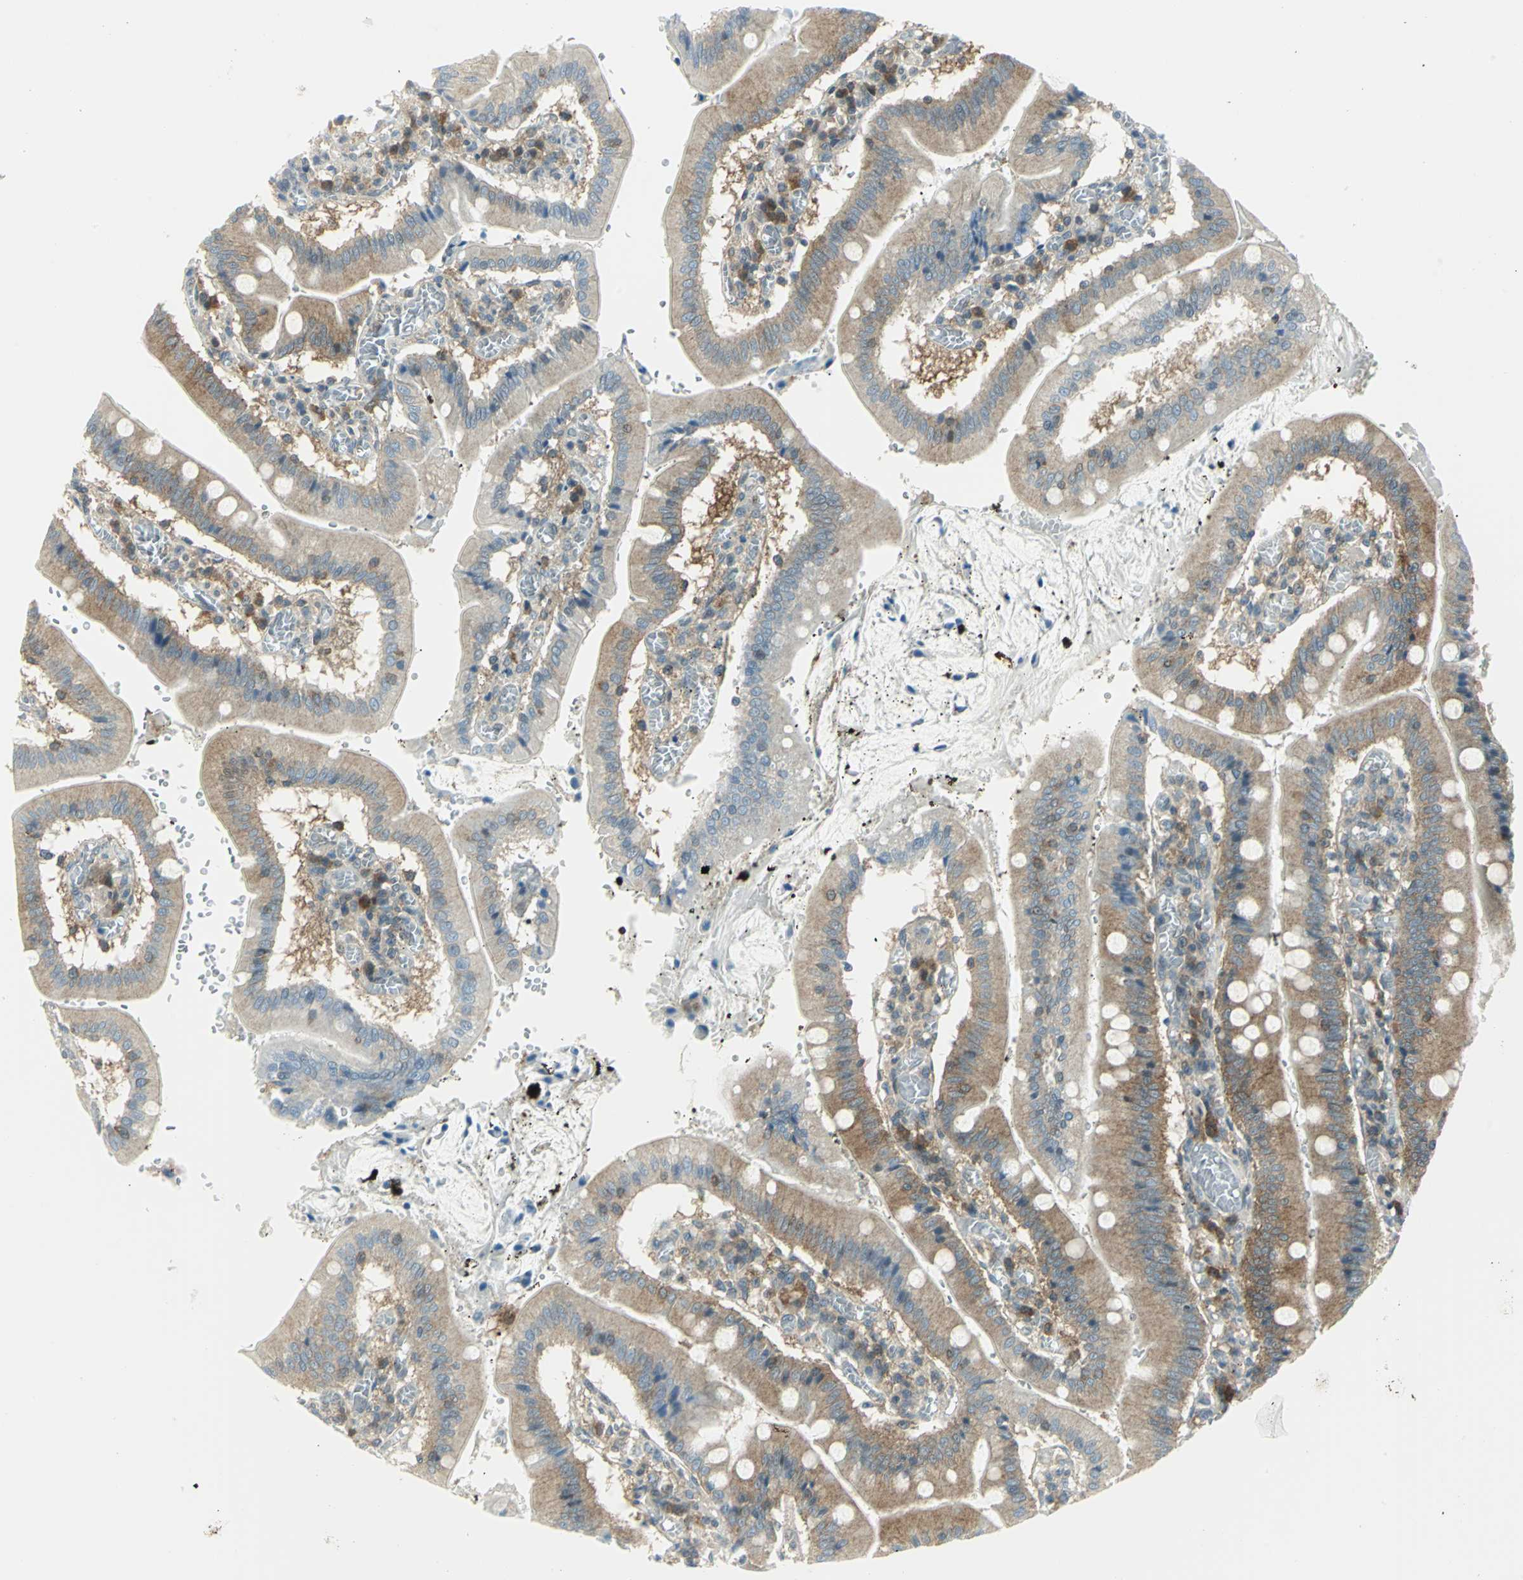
{"staining": {"intensity": "moderate", "quantity": "25%-75%", "location": "cytoplasmic/membranous"}, "tissue": "small intestine", "cell_type": "Glandular cells", "image_type": "normal", "snomed": [{"axis": "morphology", "description": "Normal tissue, NOS"}, {"axis": "topography", "description": "Small intestine"}], "caption": "Small intestine stained with DAB (3,3'-diaminobenzidine) IHC displays medium levels of moderate cytoplasmic/membranous positivity in approximately 25%-75% of glandular cells.", "gene": "ALDOA", "patient": {"sex": "male", "age": 71}}